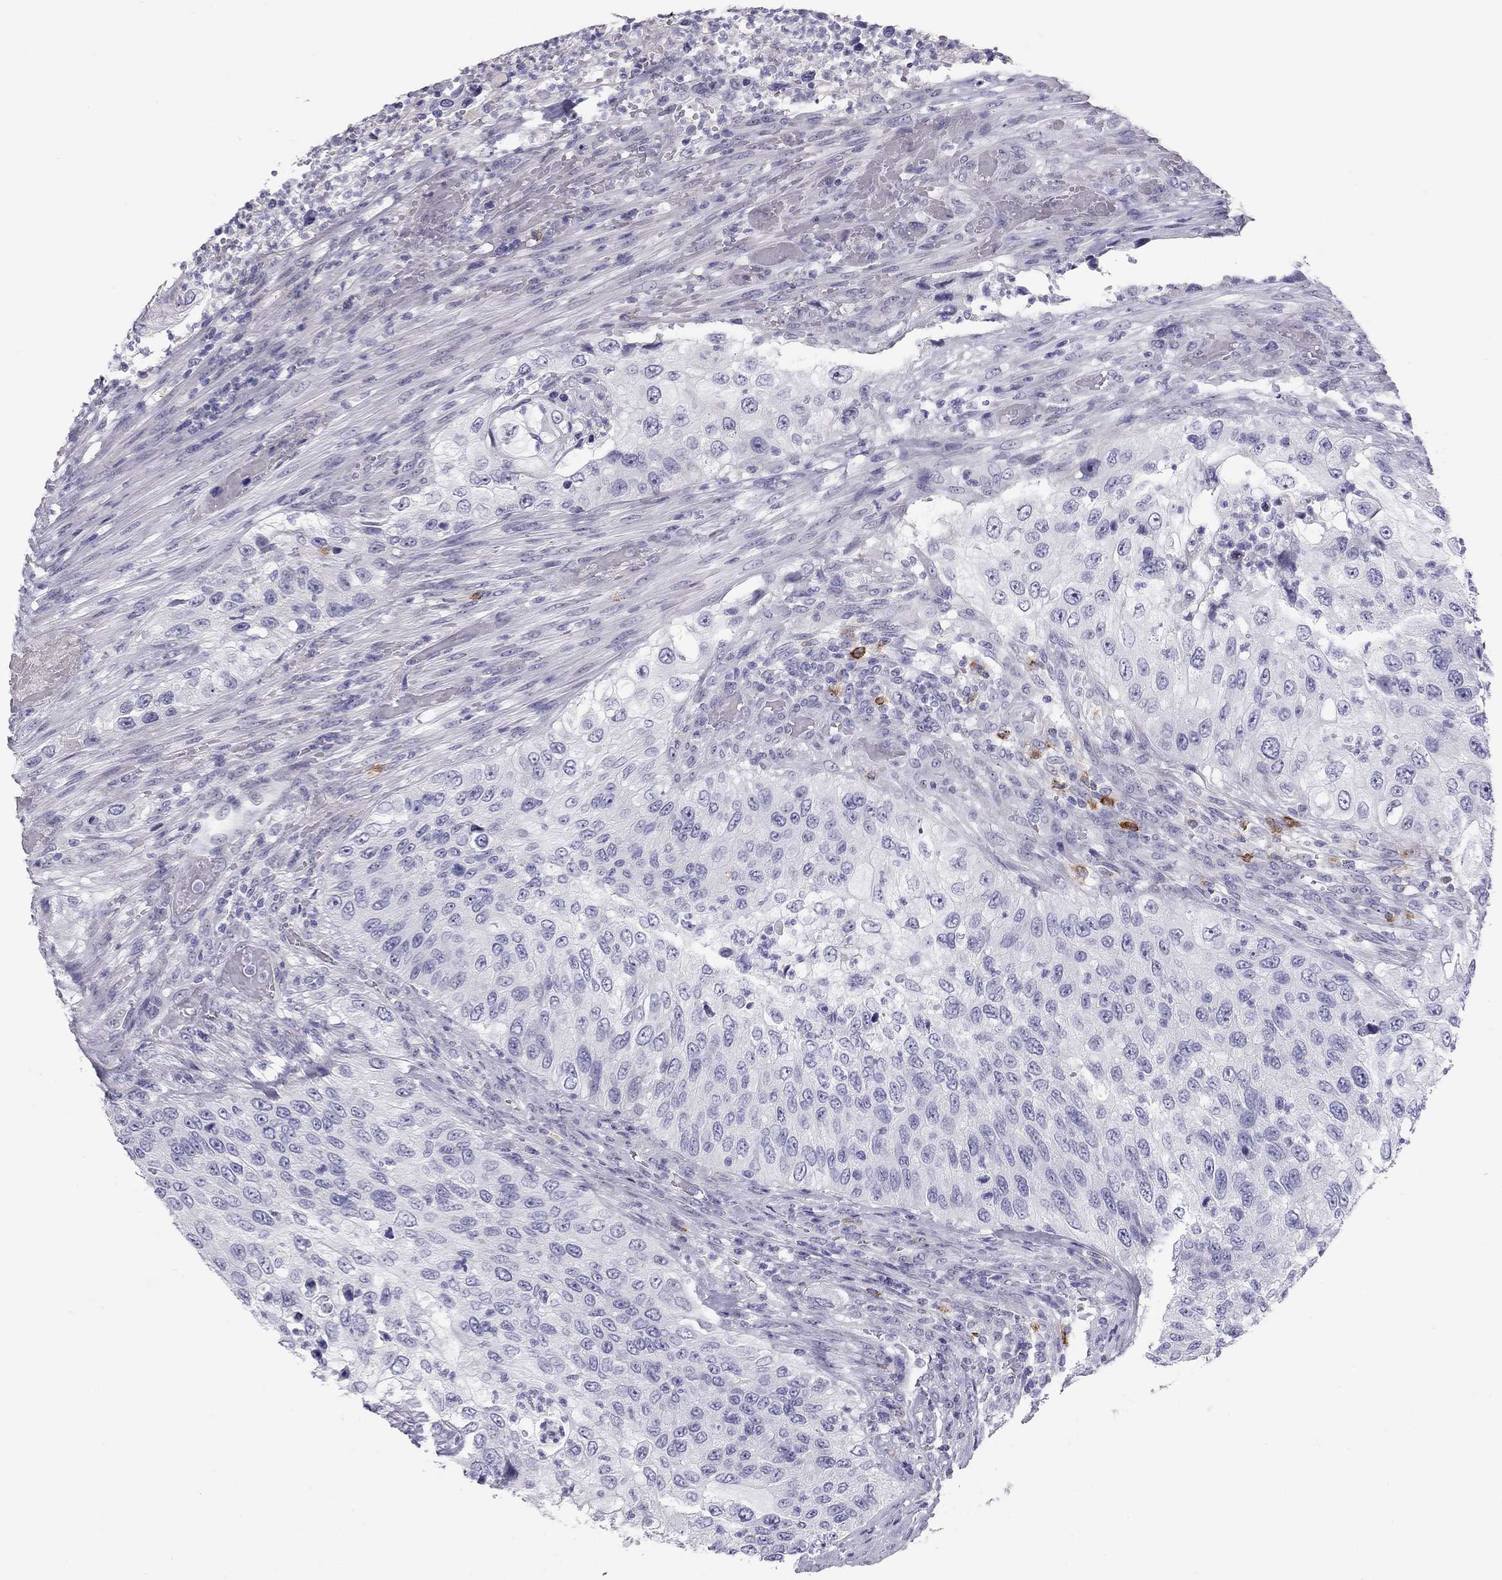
{"staining": {"intensity": "negative", "quantity": "none", "location": "none"}, "tissue": "urothelial cancer", "cell_type": "Tumor cells", "image_type": "cancer", "snomed": [{"axis": "morphology", "description": "Urothelial carcinoma, High grade"}, {"axis": "topography", "description": "Urinary bladder"}], "caption": "Image shows no significant protein staining in tumor cells of urothelial carcinoma (high-grade).", "gene": "IL17REL", "patient": {"sex": "female", "age": 60}}